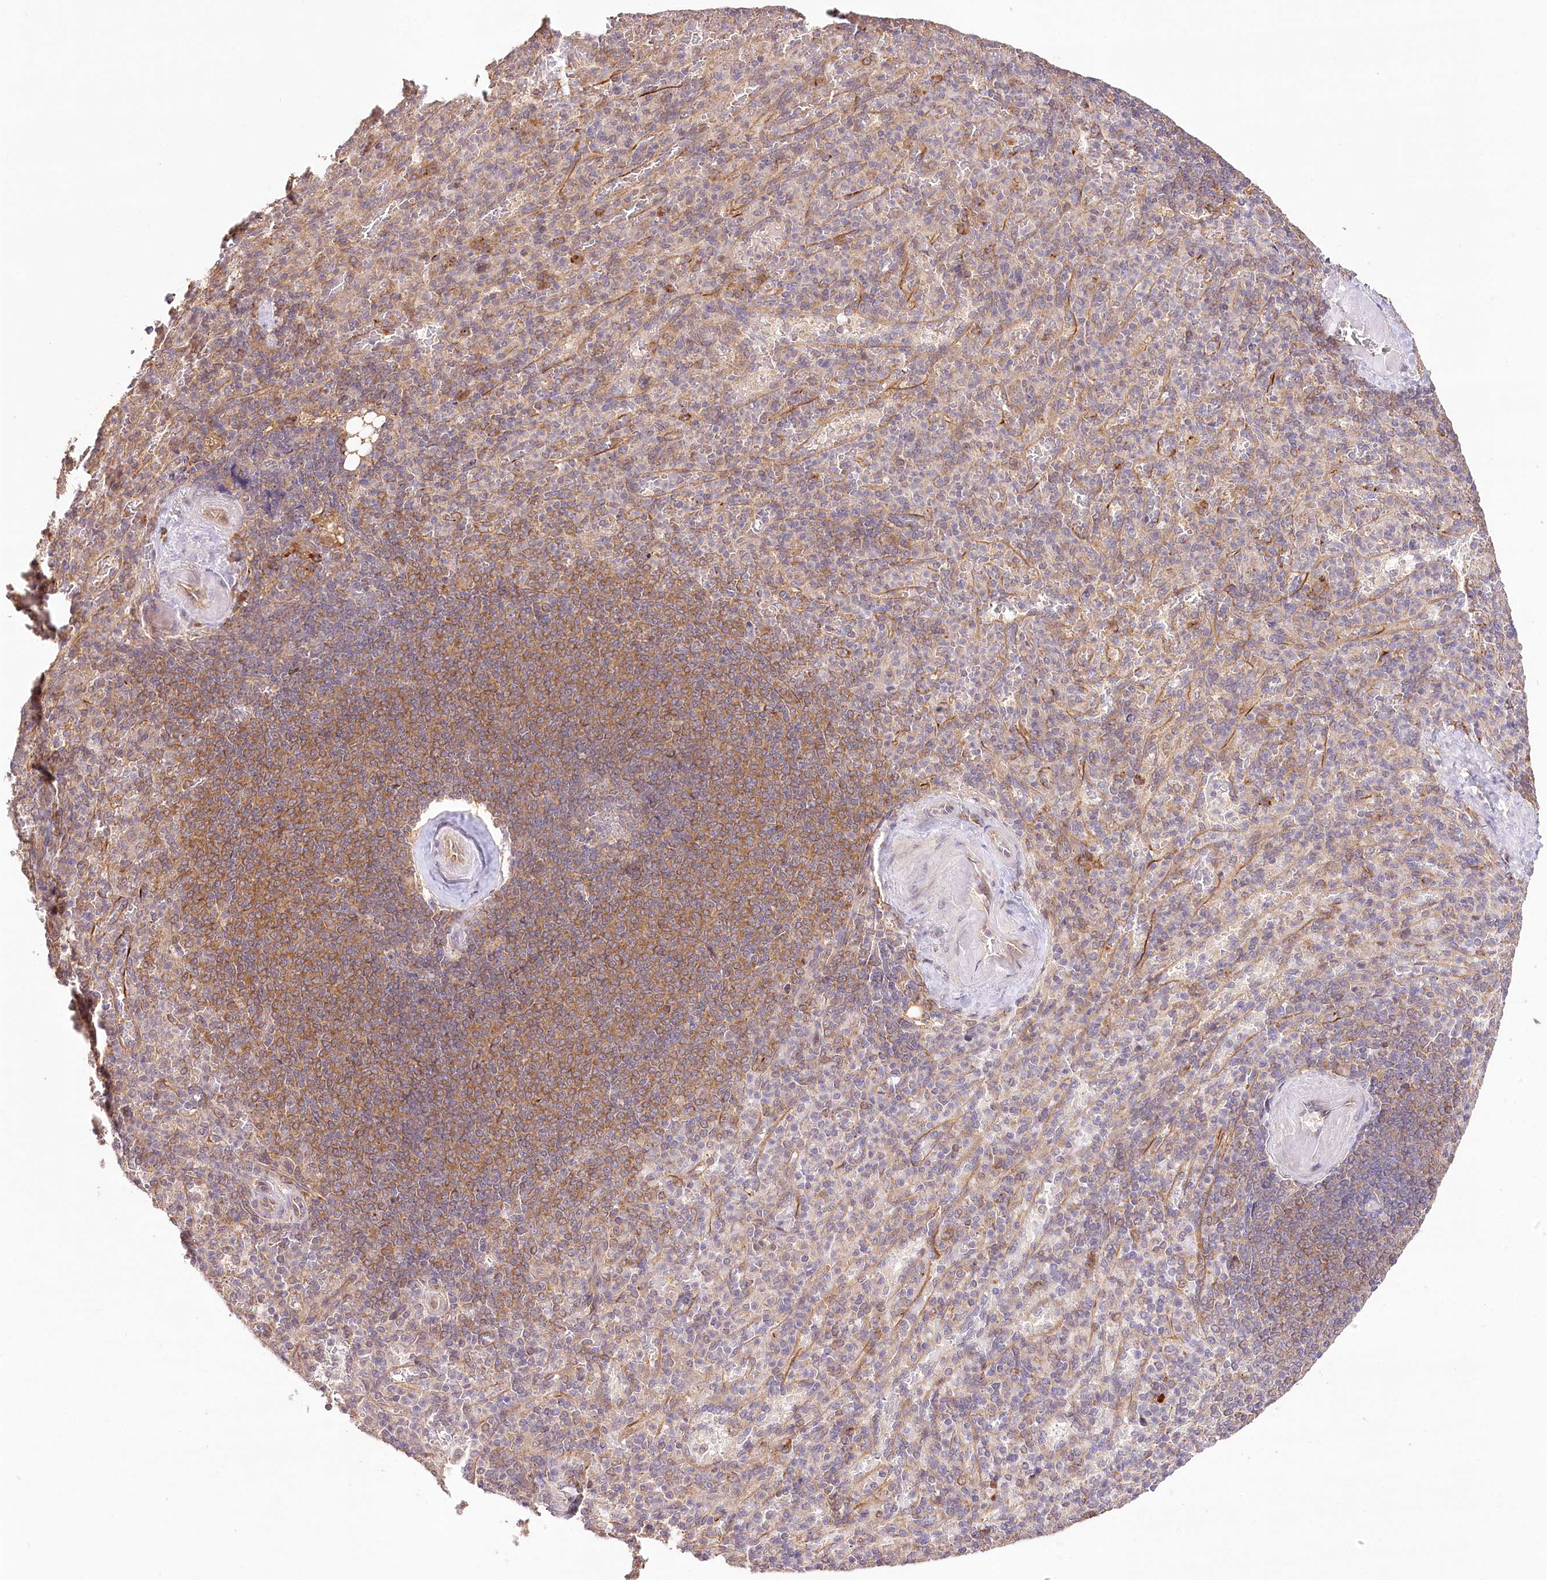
{"staining": {"intensity": "weak", "quantity": "25%-75%", "location": "cytoplasmic/membranous"}, "tissue": "spleen", "cell_type": "Cells in red pulp", "image_type": "normal", "snomed": [{"axis": "morphology", "description": "Normal tissue, NOS"}, {"axis": "topography", "description": "Spleen"}], "caption": "IHC histopathology image of benign spleen: human spleen stained using immunohistochemistry exhibits low levels of weak protein expression localized specifically in the cytoplasmic/membranous of cells in red pulp, appearing as a cytoplasmic/membranous brown color.", "gene": "DMXL1", "patient": {"sex": "female", "age": 74}}